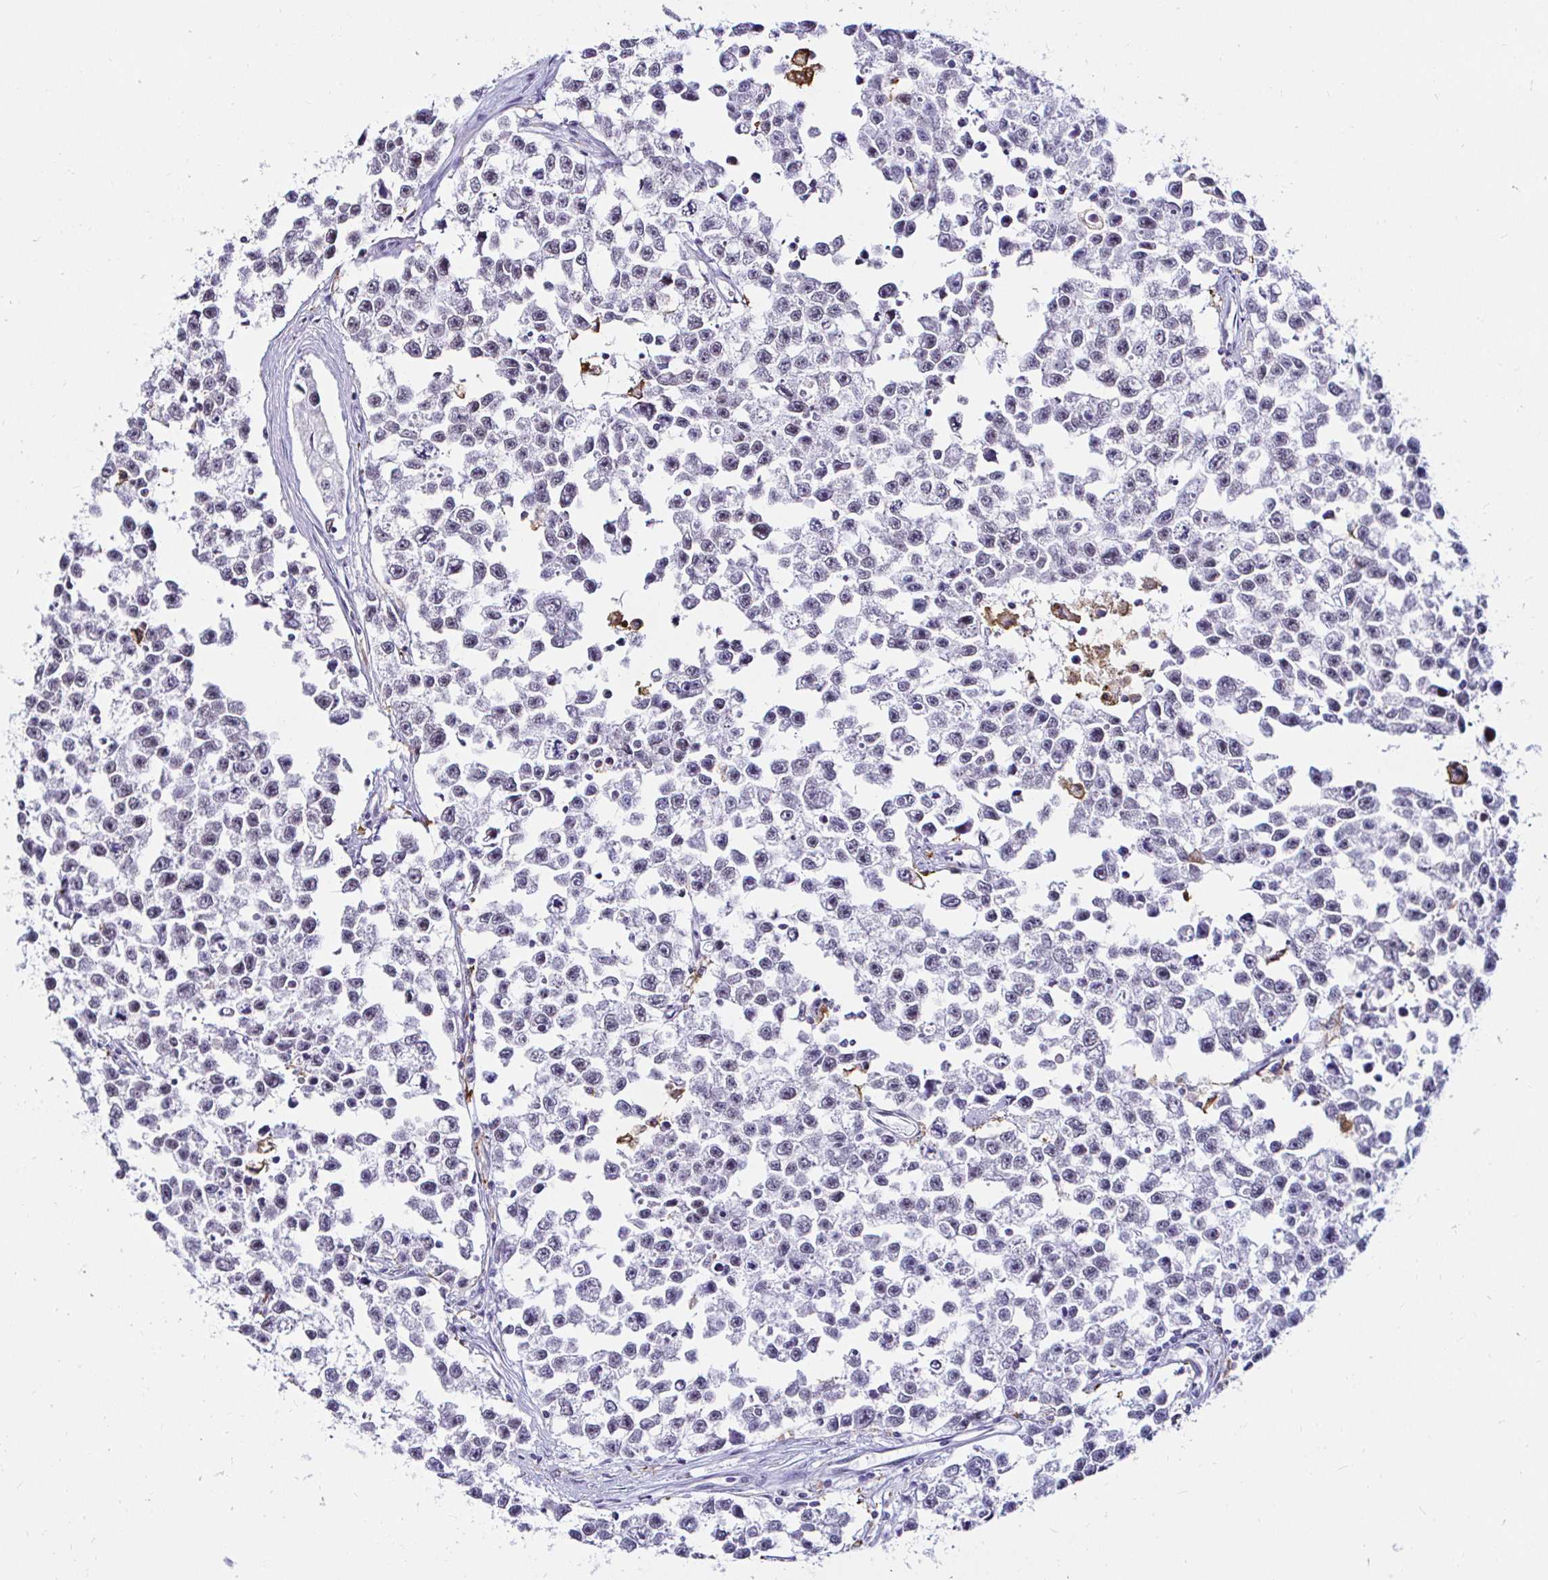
{"staining": {"intensity": "negative", "quantity": "none", "location": "none"}, "tissue": "testis cancer", "cell_type": "Tumor cells", "image_type": "cancer", "snomed": [{"axis": "morphology", "description": "Seminoma, NOS"}, {"axis": "topography", "description": "Testis"}], "caption": "Protein analysis of seminoma (testis) reveals no significant staining in tumor cells. (DAB IHC visualized using brightfield microscopy, high magnification).", "gene": "CYBB", "patient": {"sex": "male", "age": 26}}